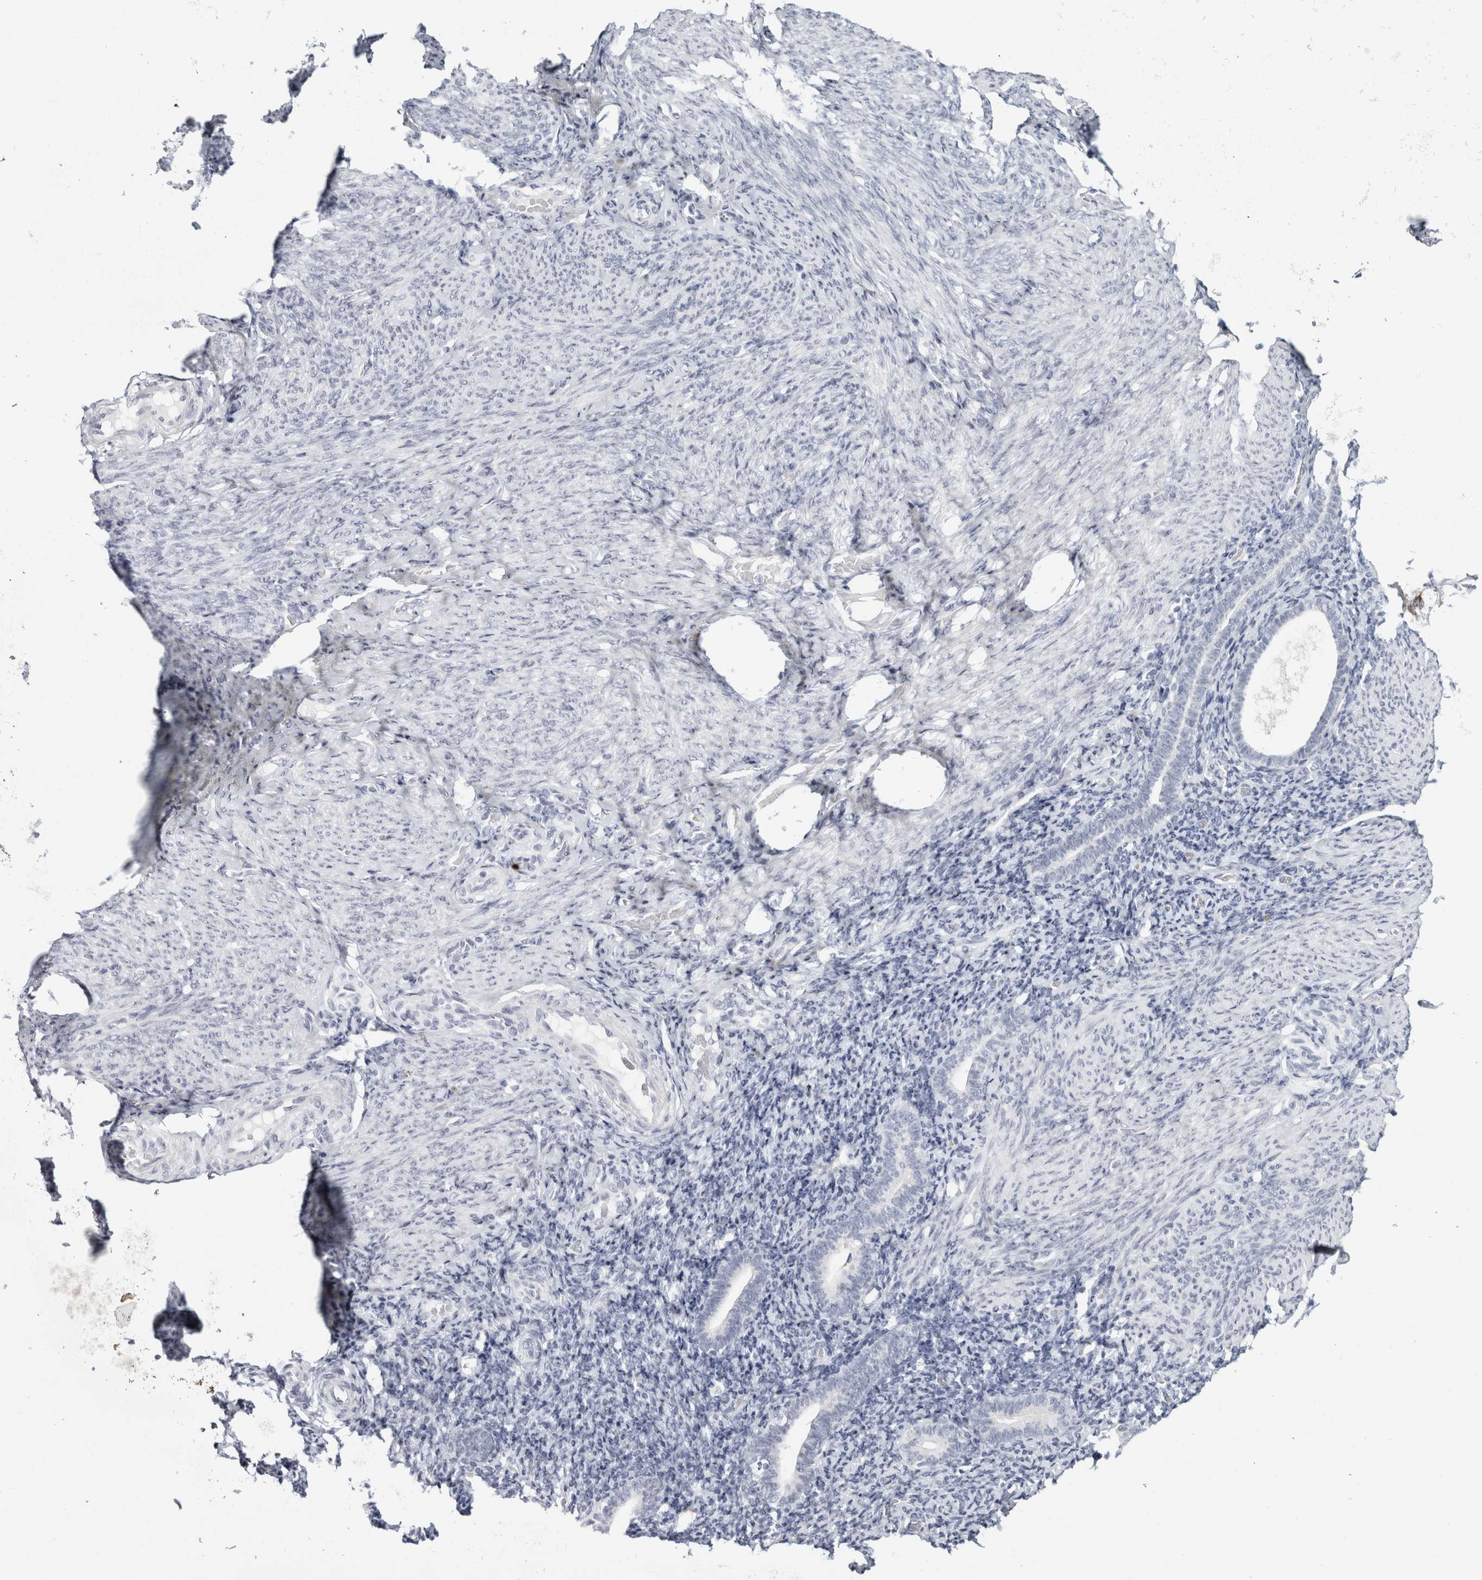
{"staining": {"intensity": "negative", "quantity": "none", "location": "none"}, "tissue": "endometrium", "cell_type": "Cells in endometrial stroma", "image_type": "normal", "snomed": [{"axis": "morphology", "description": "Normal tissue, NOS"}, {"axis": "topography", "description": "Endometrium"}], "caption": "DAB (3,3'-diaminobenzidine) immunohistochemical staining of benign endometrium shows no significant expression in cells in endometrial stroma. Nuclei are stained in blue.", "gene": "RPH3AL", "patient": {"sex": "female", "age": 51}}